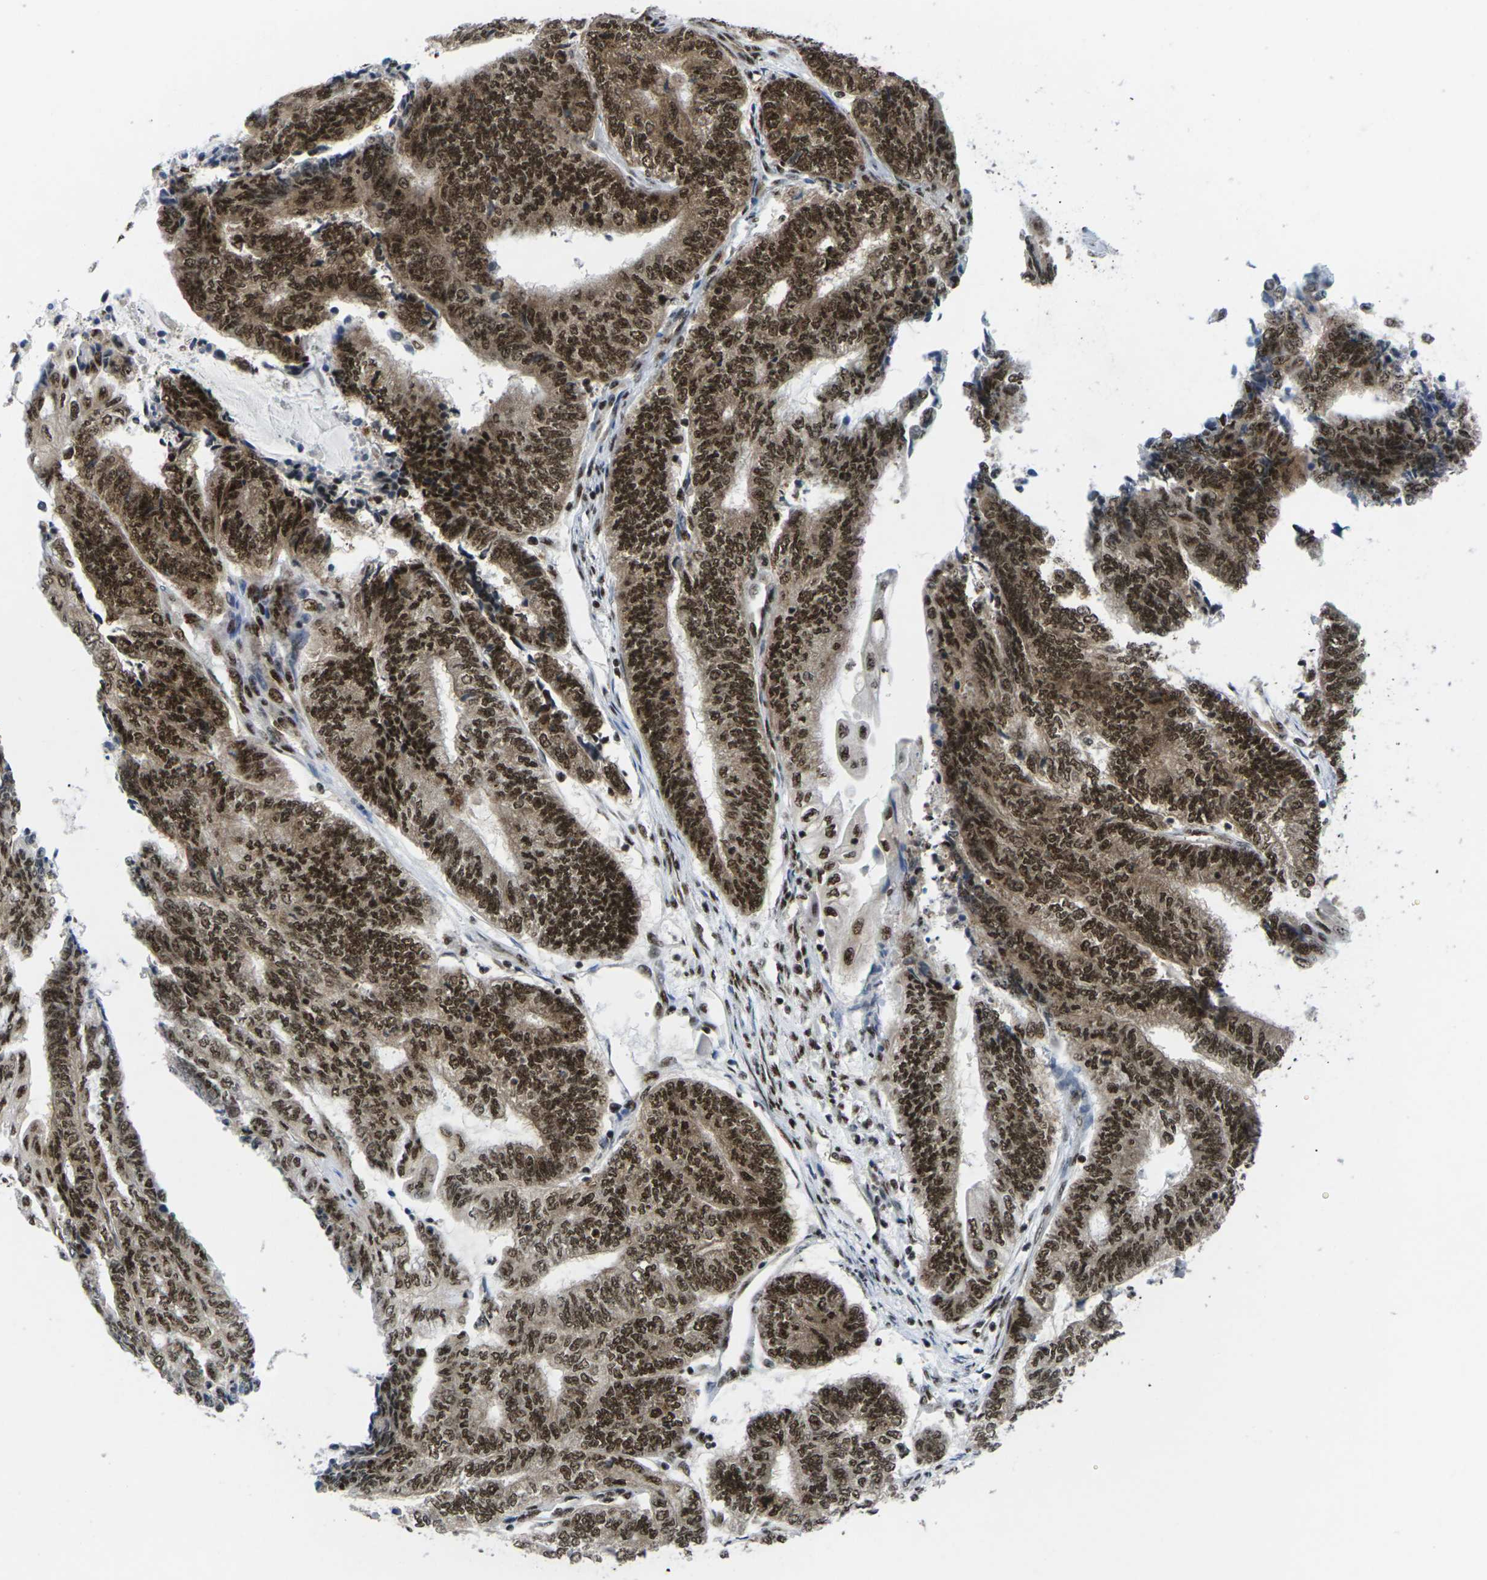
{"staining": {"intensity": "strong", "quantity": ">75%", "location": "nuclear"}, "tissue": "endometrial cancer", "cell_type": "Tumor cells", "image_type": "cancer", "snomed": [{"axis": "morphology", "description": "Adenocarcinoma, NOS"}, {"axis": "topography", "description": "Uterus"}, {"axis": "topography", "description": "Endometrium"}], "caption": "Immunohistochemistry photomicrograph of human endometrial cancer stained for a protein (brown), which demonstrates high levels of strong nuclear expression in about >75% of tumor cells.", "gene": "MAGOH", "patient": {"sex": "female", "age": 70}}